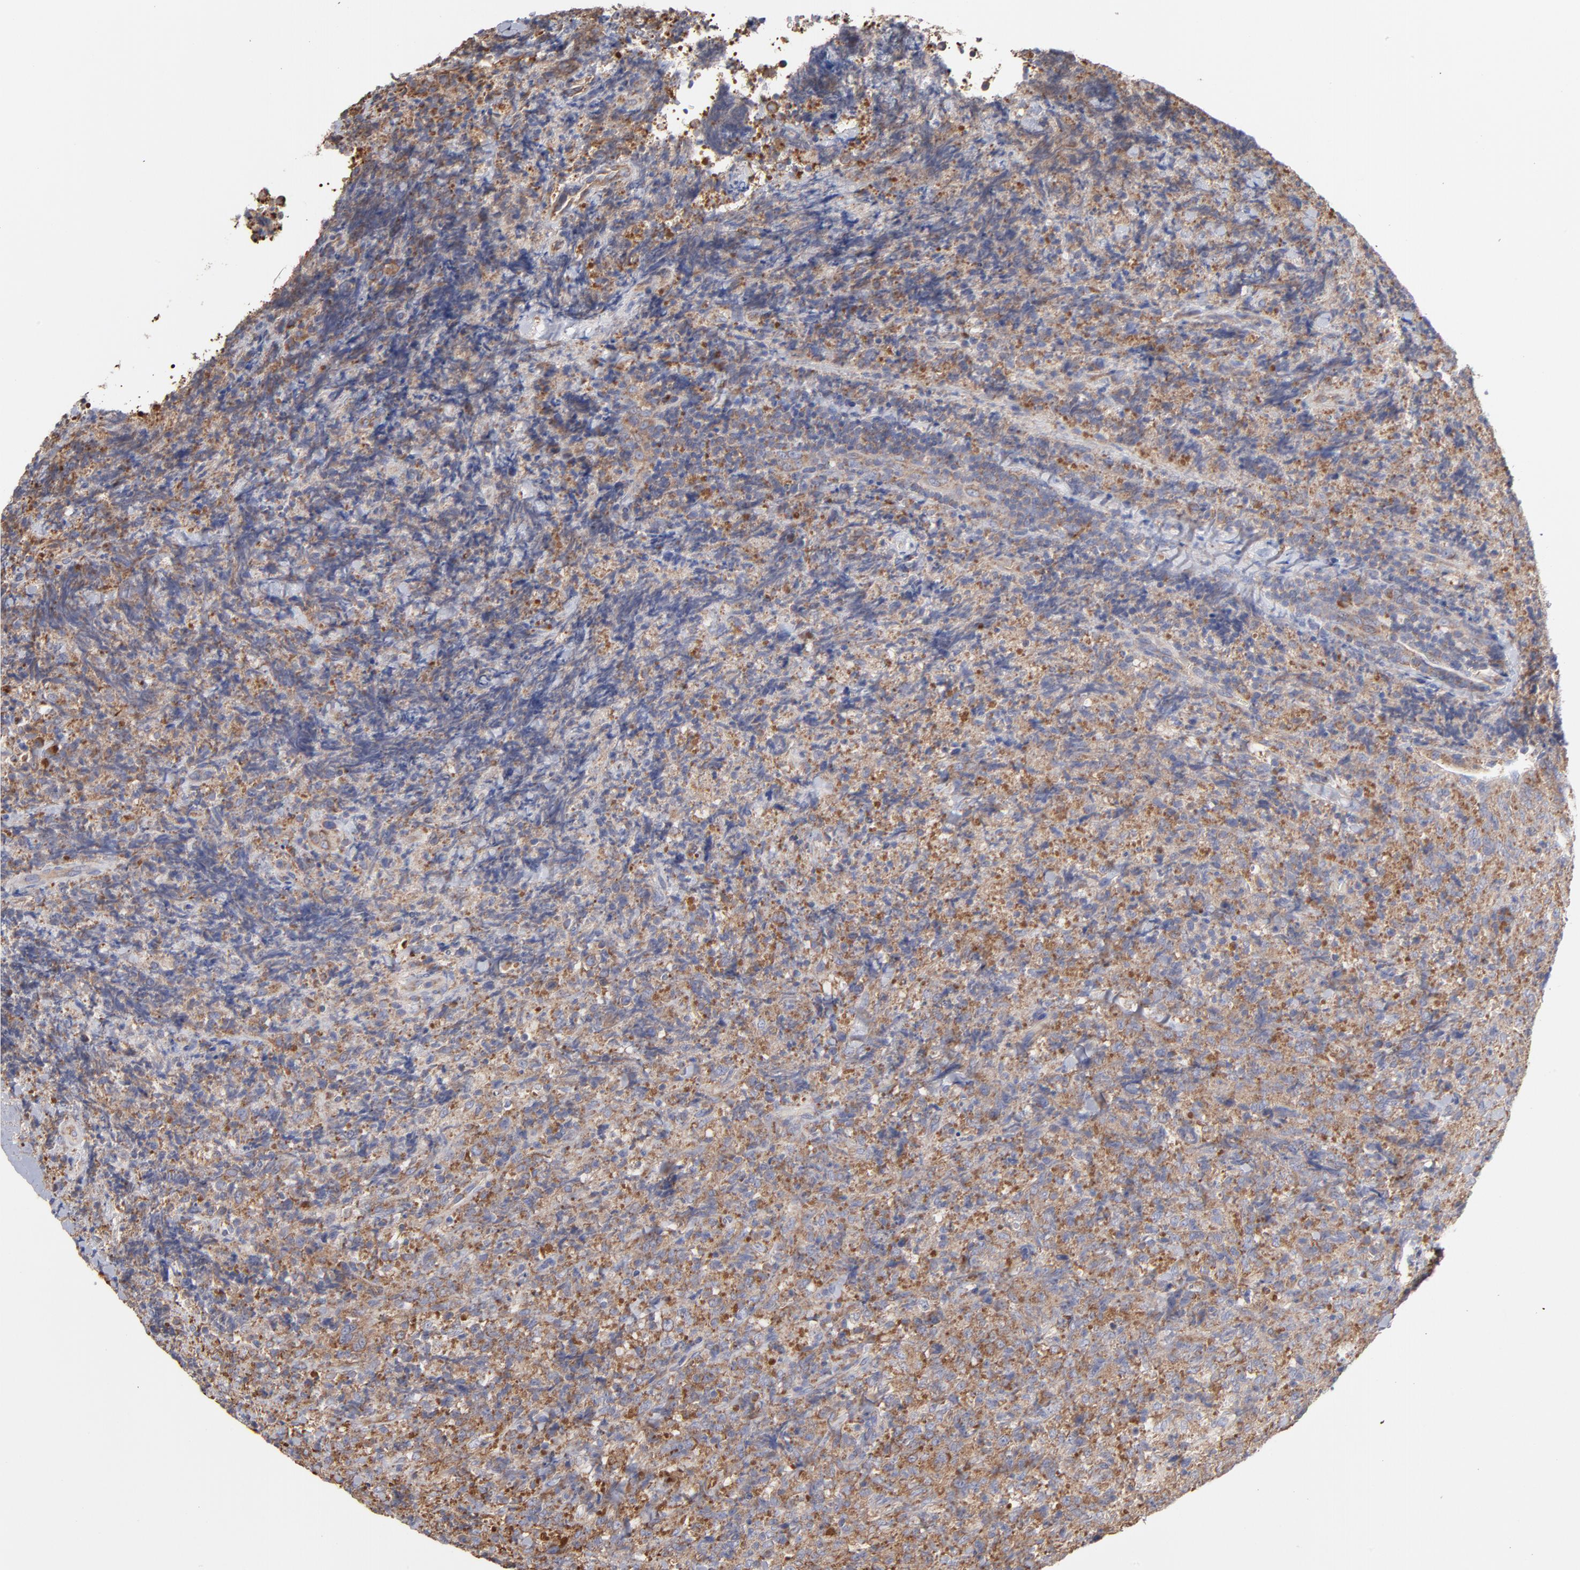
{"staining": {"intensity": "moderate", "quantity": ">75%", "location": "cytoplasmic/membranous"}, "tissue": "lymphoma", "cell_type": "Tumor cells", "image_type": "cancer", "snomed": [{"axis": "morphology", "description": "Malignant lymphoma, non-Hodgkin's type, High grade"}, {"axis": "topography", "description": "Tonsil"}], "caption": "DAB immunohistochemical staining of lymphoma demonstrates moderate cytoplasmic/membranous protein positivity in about >75% of tumor cells. The protein is stained brown, and the nuclei are stained in blue (DAB IHC with brightfield microscopy, high magnification).", "gene": "RPL3", "patient": {"sex": "female", "age": 36}}